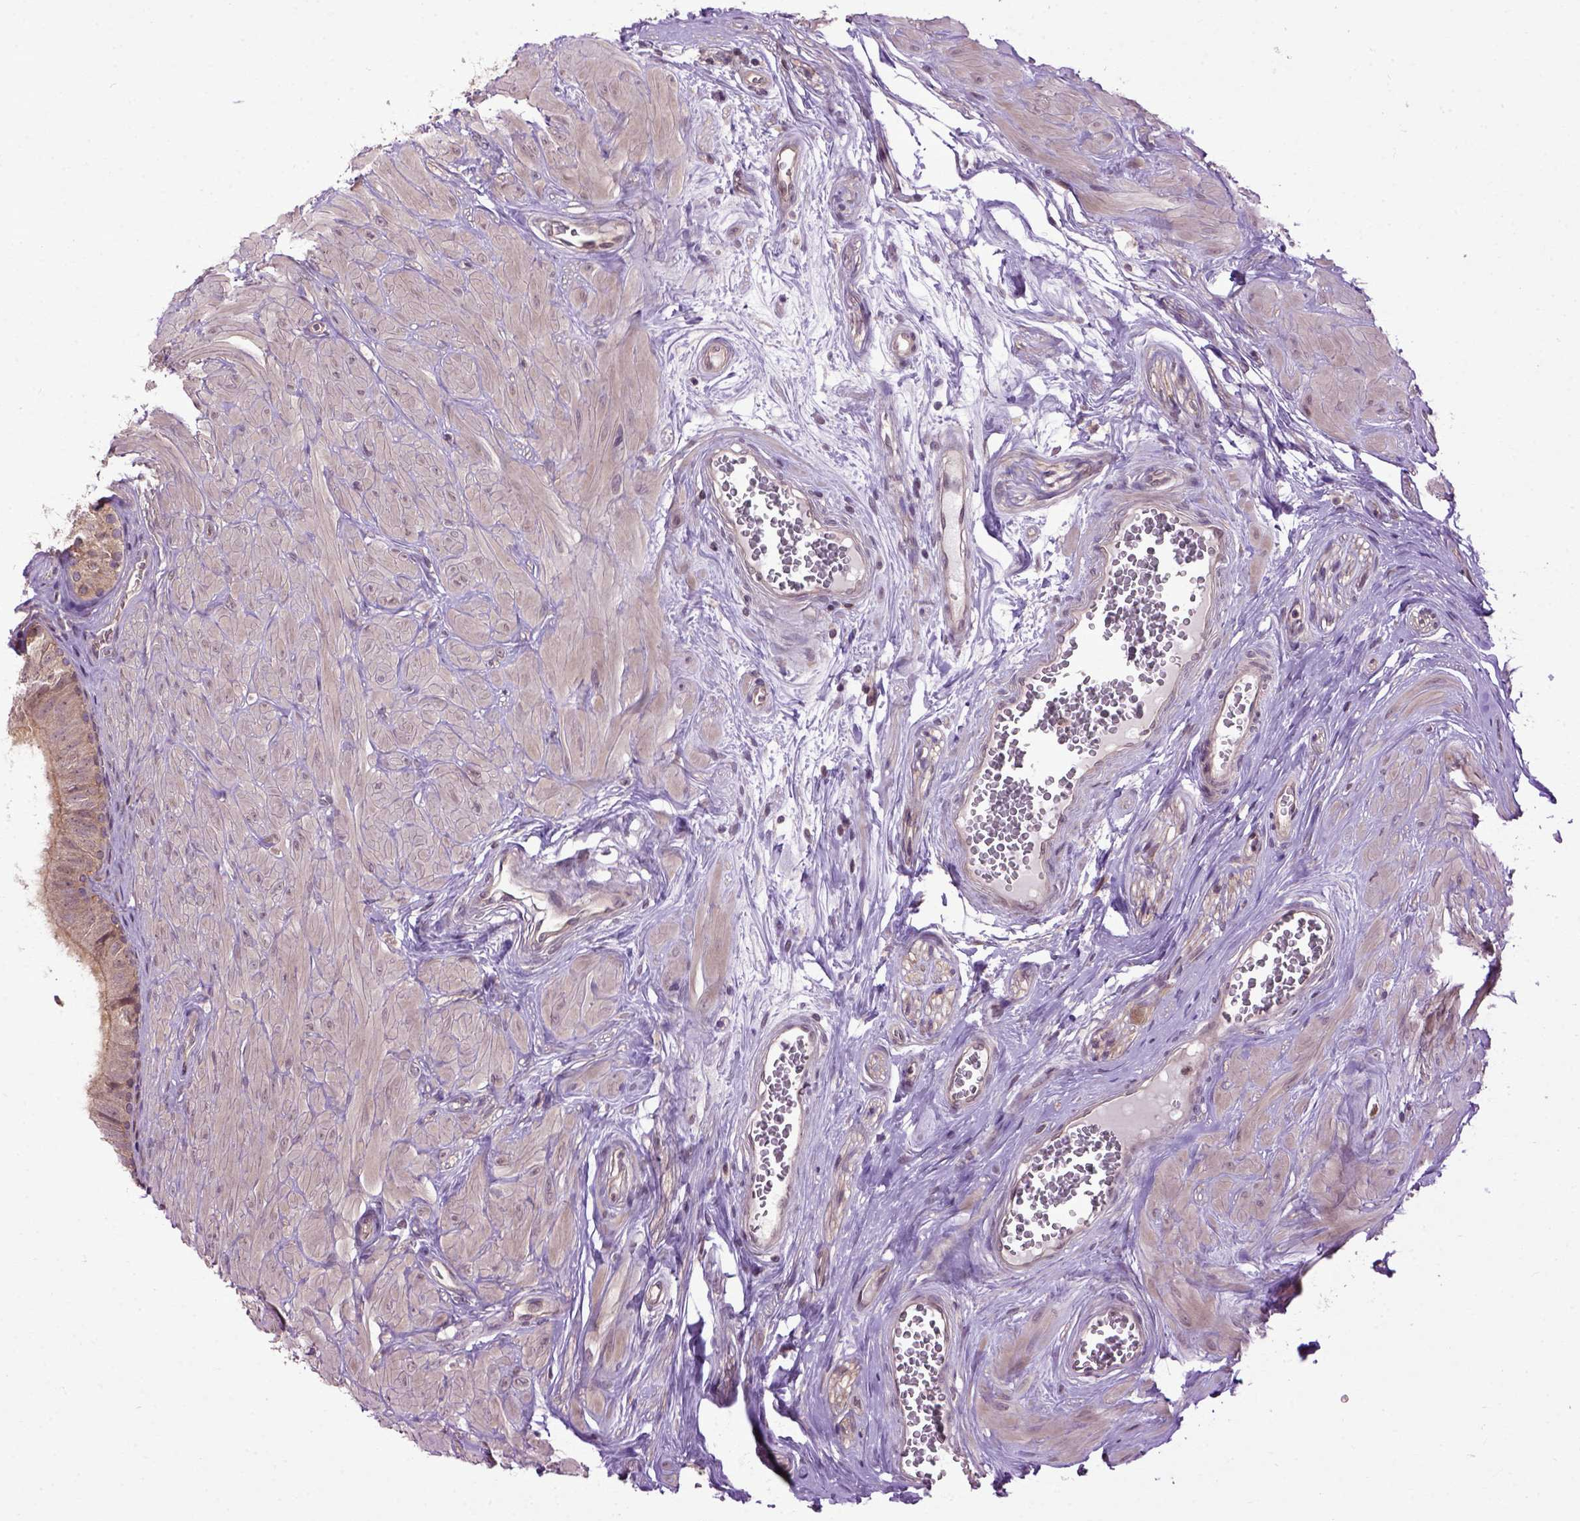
{"staining": {"intensity": "moderate", "quantity": "<25%", "location": "cytoplasmic/membranous"}, "tissue": "epididymis", "cell_type": "Glandular cells", "image_type": "normal", "snomed": [{"axis": "morphology", "description": "Normal tissue, NOS"}, {"axis": "topography", "description": "Epididymis"}], "caption": "Immunohistochemistry of unremarkable epididymis demonstrates low levels of moderate cytoplasmic/membranous positivity in about <25% of glandular cells.", "gene": "WDR48", "patient": {"sex": "male", "age": 37}}